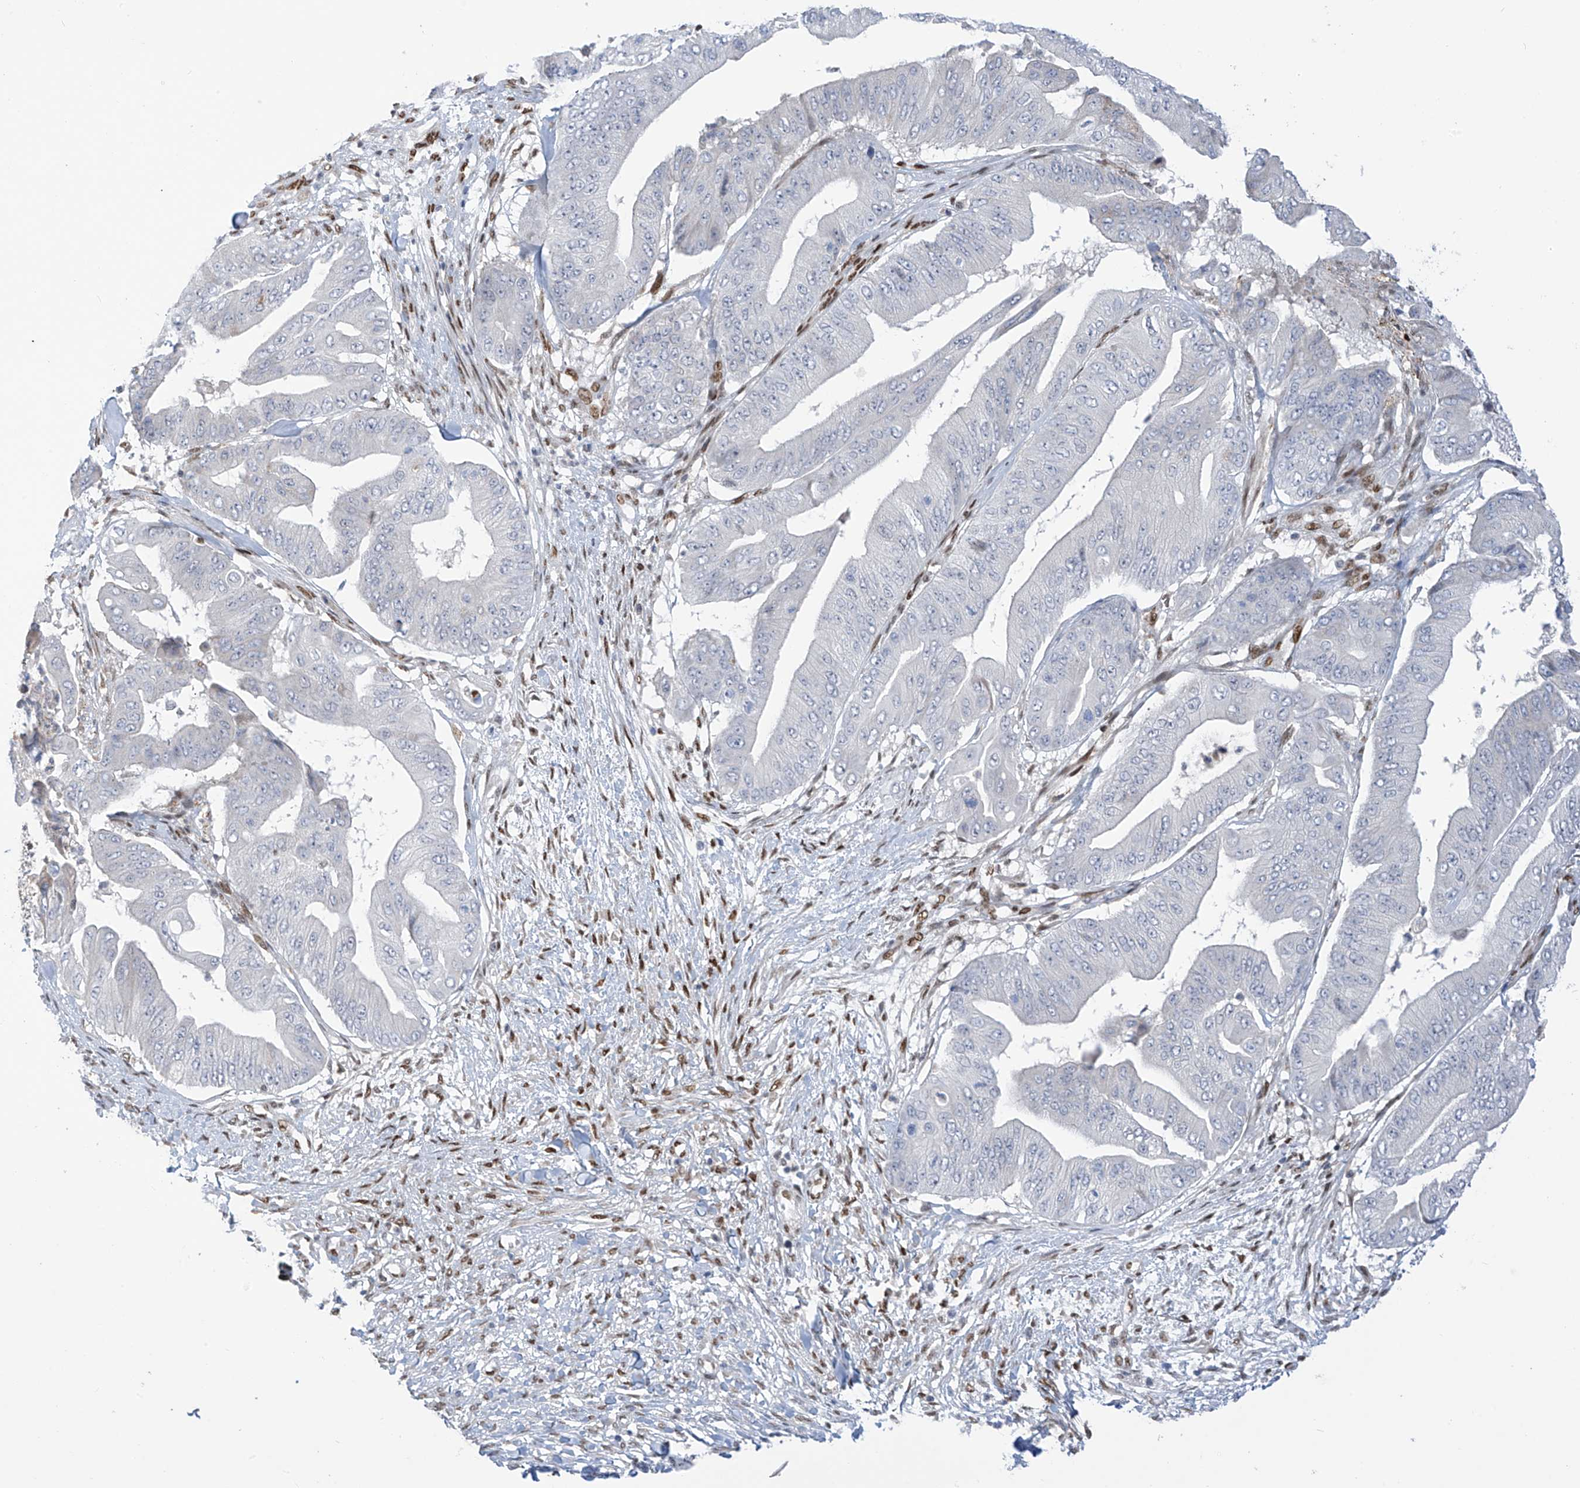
{"staining": {"intensity": "negative", "quantity": "none", "location": "none"}, "tissue": "pancreatic cancer", "cell_type": "Tumor cells", "image_type": "cancer", "snomed": [{"axis": "morphology", "description": "Adenocarcinoma, NOS"}, {"axis": "topography", "description": "Pancreas"}], "caption": "Protein analysis of adenocarcinoma (pancreatic) shows no significant expression in tumor cells.", "gene": "PM20D2", "patient": {"sex": "female", "age": 77}}